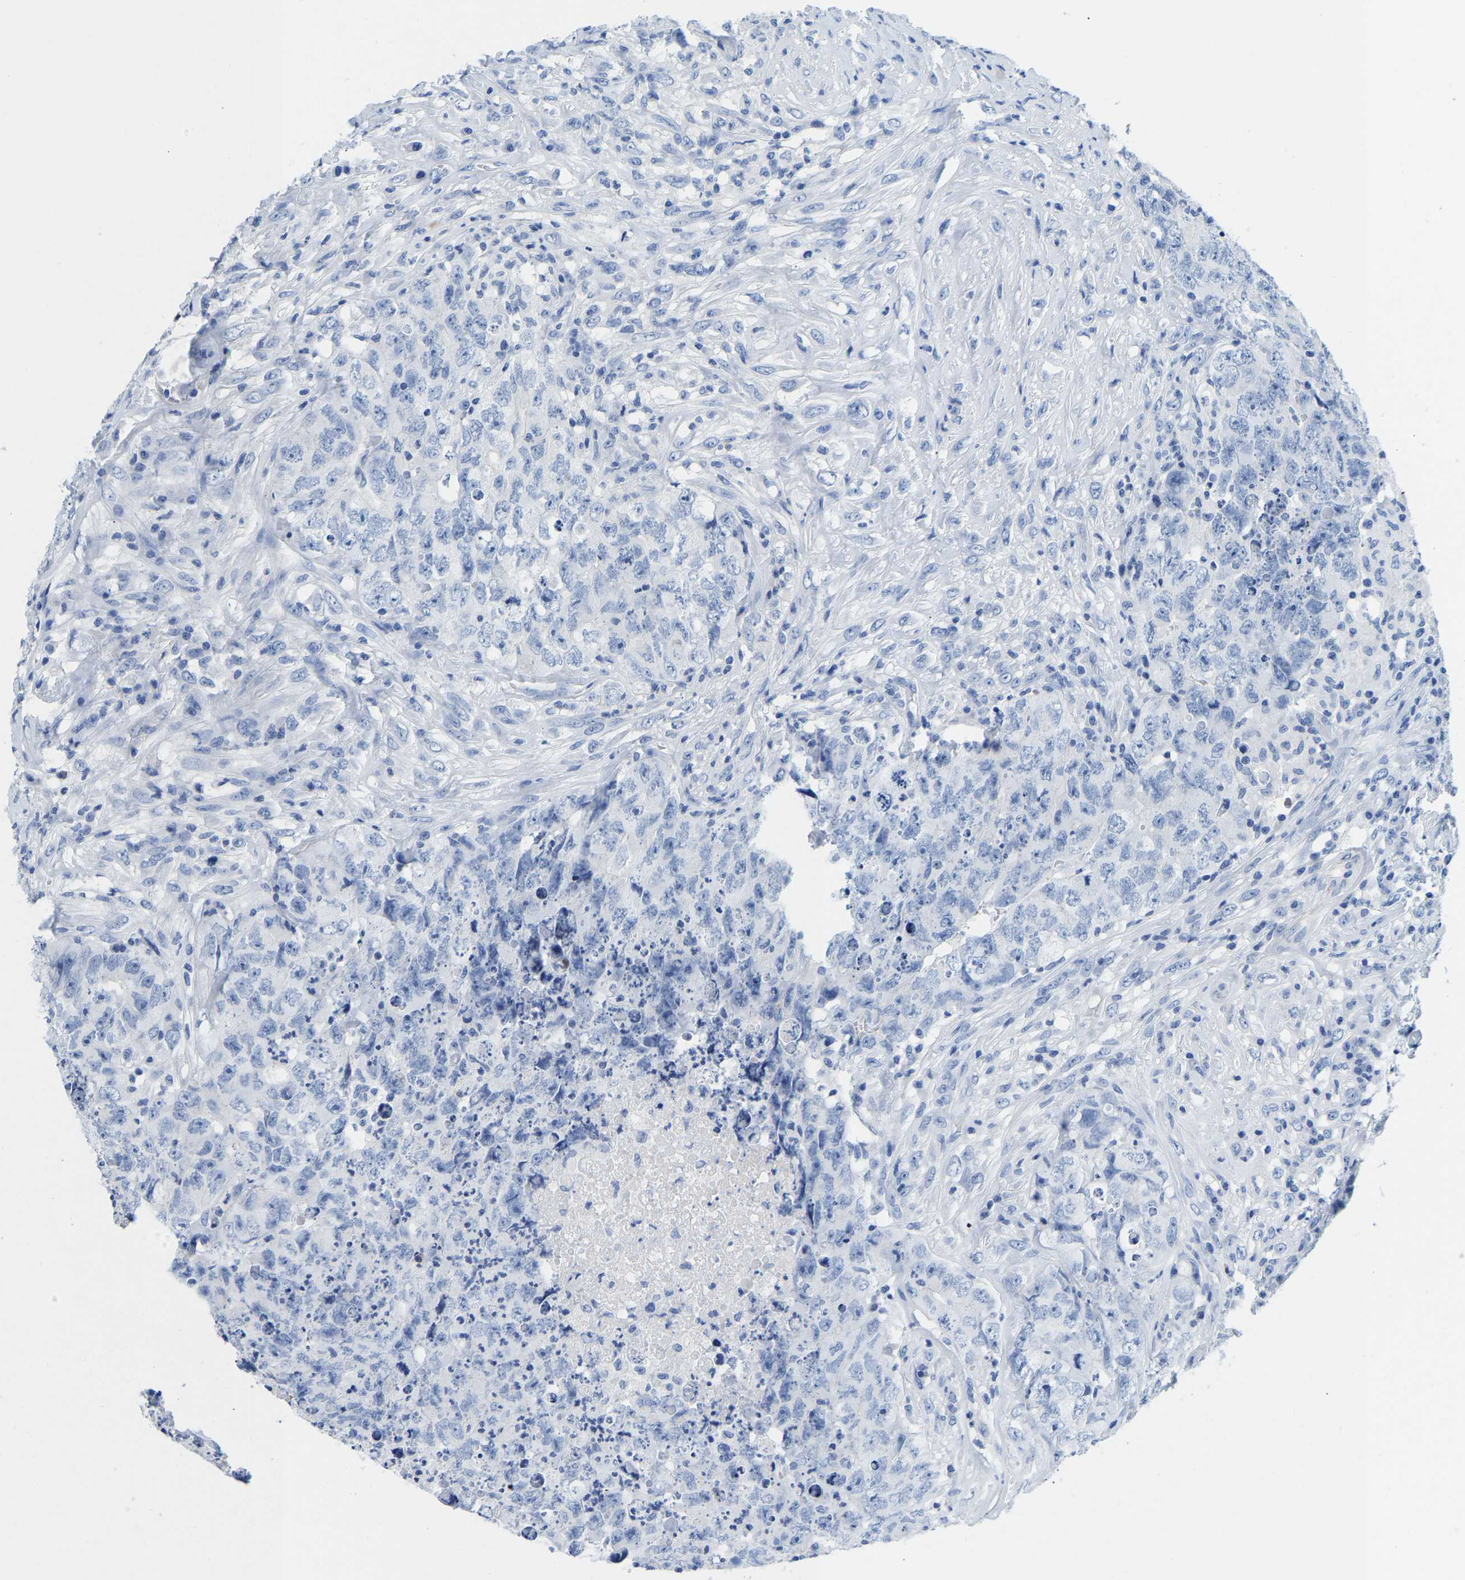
{"staining": {"intensity": "negative", "quantity": "none", "location": "none"}, "tissue": "testis cancer", "cell_type": "Tumor cells", "image_type": "cancer", "snomed": [{"axis": "morphology", "description": "Carcinoma, Embryonal, NOS"}, {"axis": "topography", "description": "Testis"}], "caption": "This is an immunohistochemistry (IHC) image of human testis embryonal carcinoma. There is no staining in tumor cells.", "gene": "NKAIN3", "patient": {"sex": "male", "age": 32}}